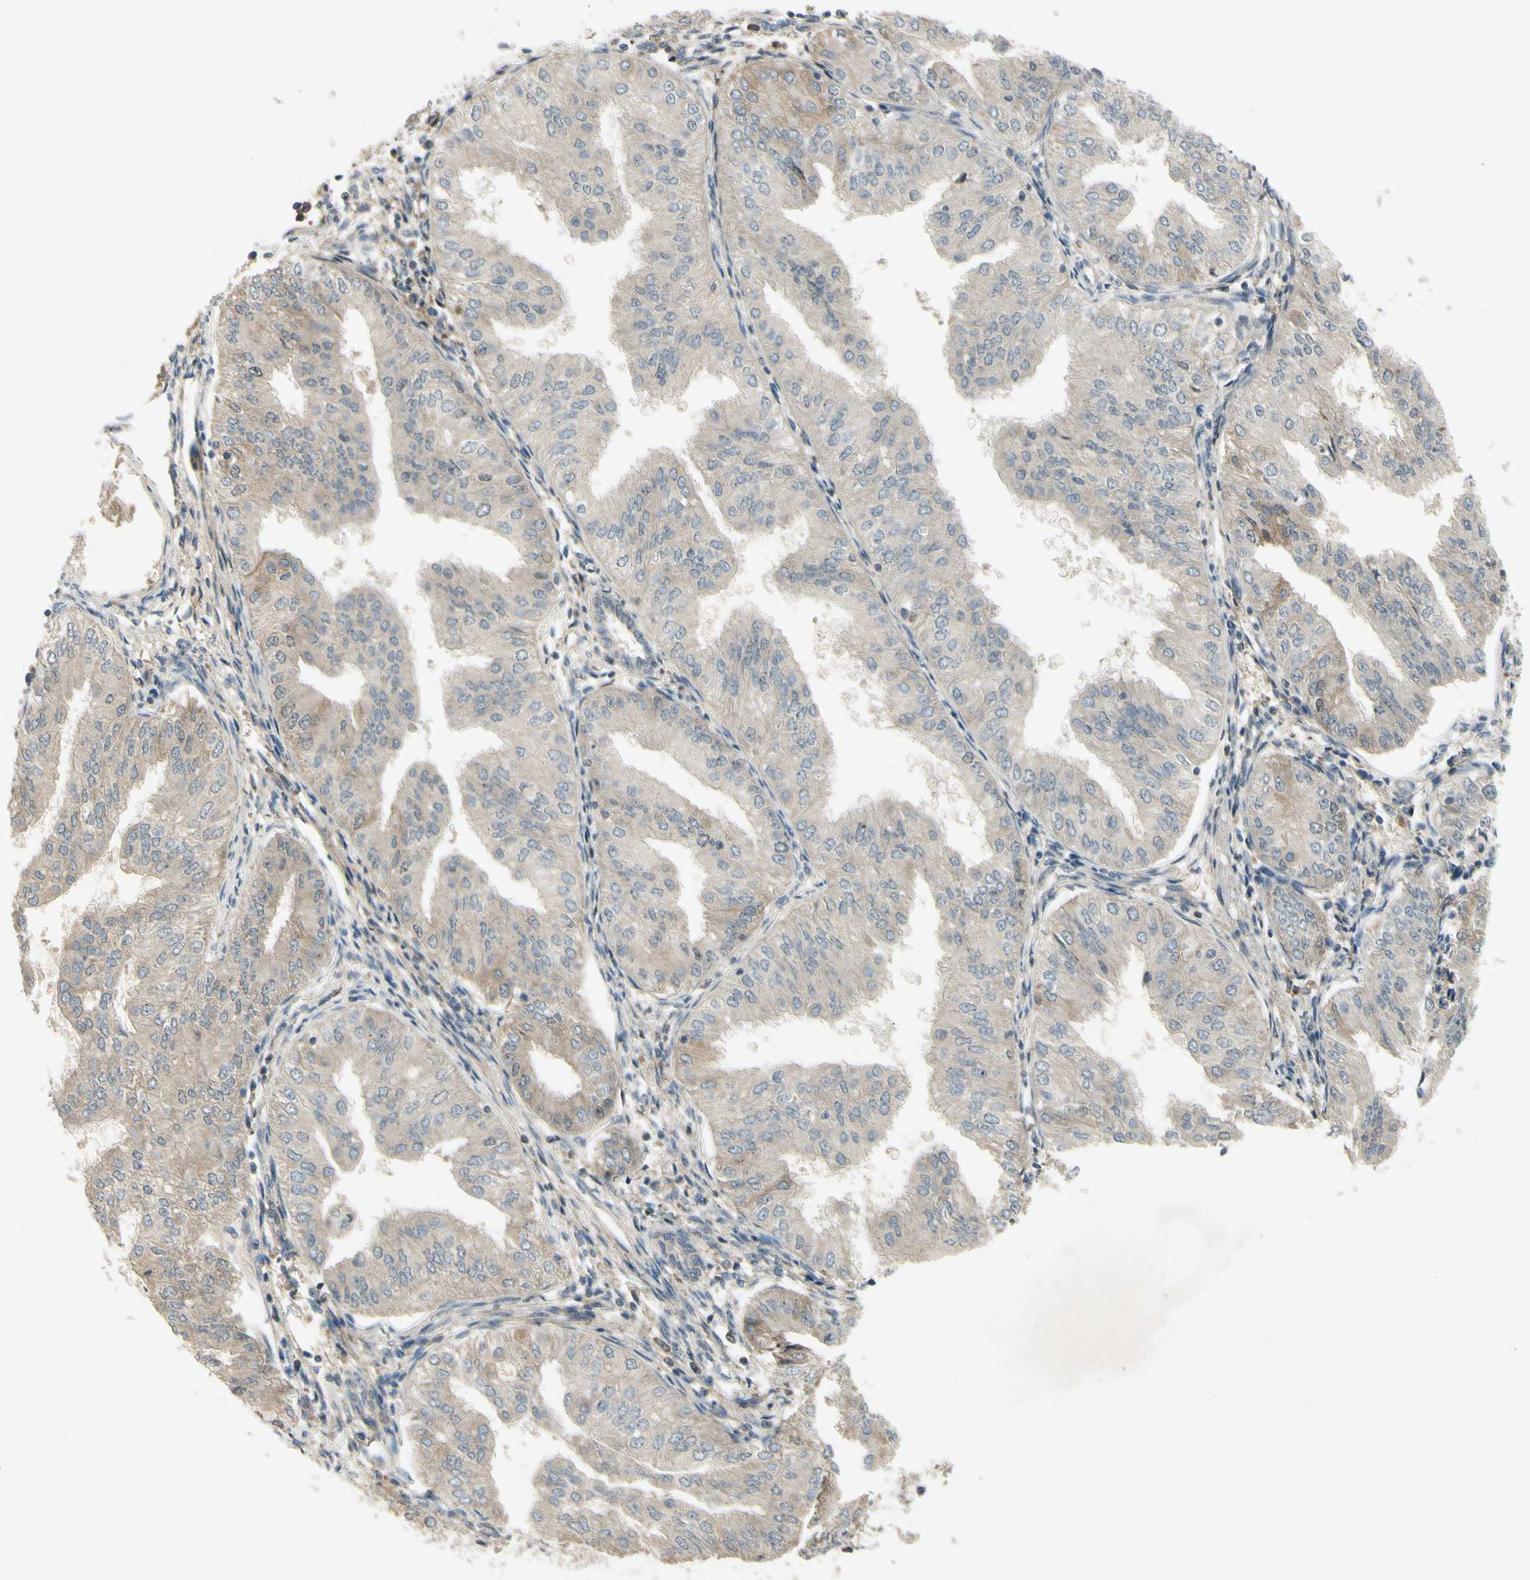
{"staining": {"intensity": "moderate", "quantity": "<25%", "location": "nuclear"}, "tissue": "endometrial cancer", "cell_type": "Tumor cells", "image_type": "cancer", "snomed": [{"axis": "morphology", "description": "Adenocarcinoma, NOS"}, {"axis": "topography", "description": "Endometrium"}], "caption": "Endometrial adenocarcinoma tissue reveals moderate nuclear staining in about <25% of tumor cells", "gene": "RAD18", "patient": {"sex": "female", "age": 53}}